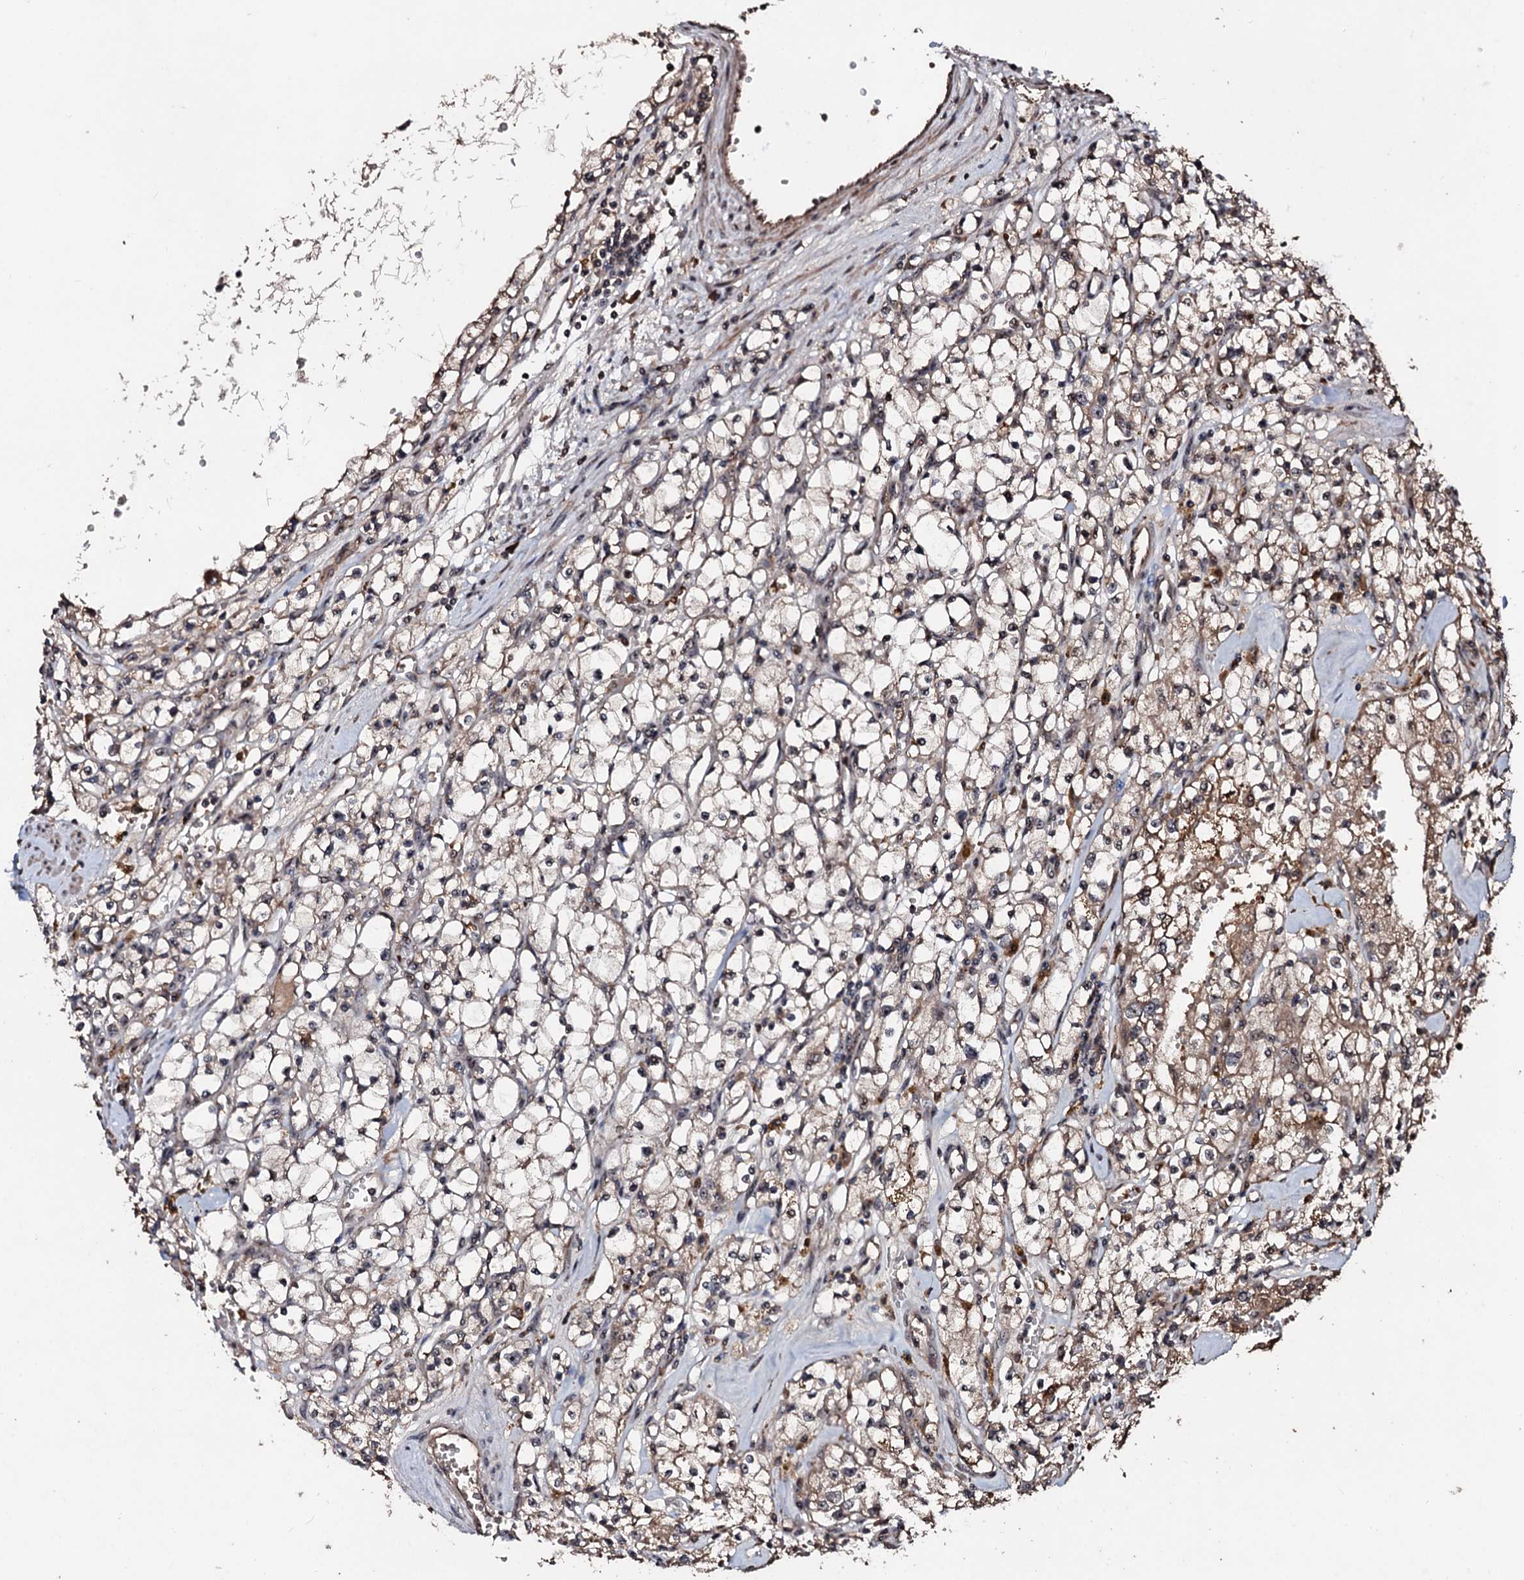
{"staining": {"intensity": "negative", "quantity": "none", "location": "none"}, "tissue": "renal cancer", "cell_type": "Tumor cells", "image_type": "cancer", "snomed": [{"axis": "morphology", "description": "Adenocarcinoma, NOS"}, {"axis": "topography", "description": "Kidney"}], "caption": "IHC of renal adenocarcinoma shows no expression in tumor cells.", "gene": "SUPT7L", "patient": {"sex": "male", "age": 56}}